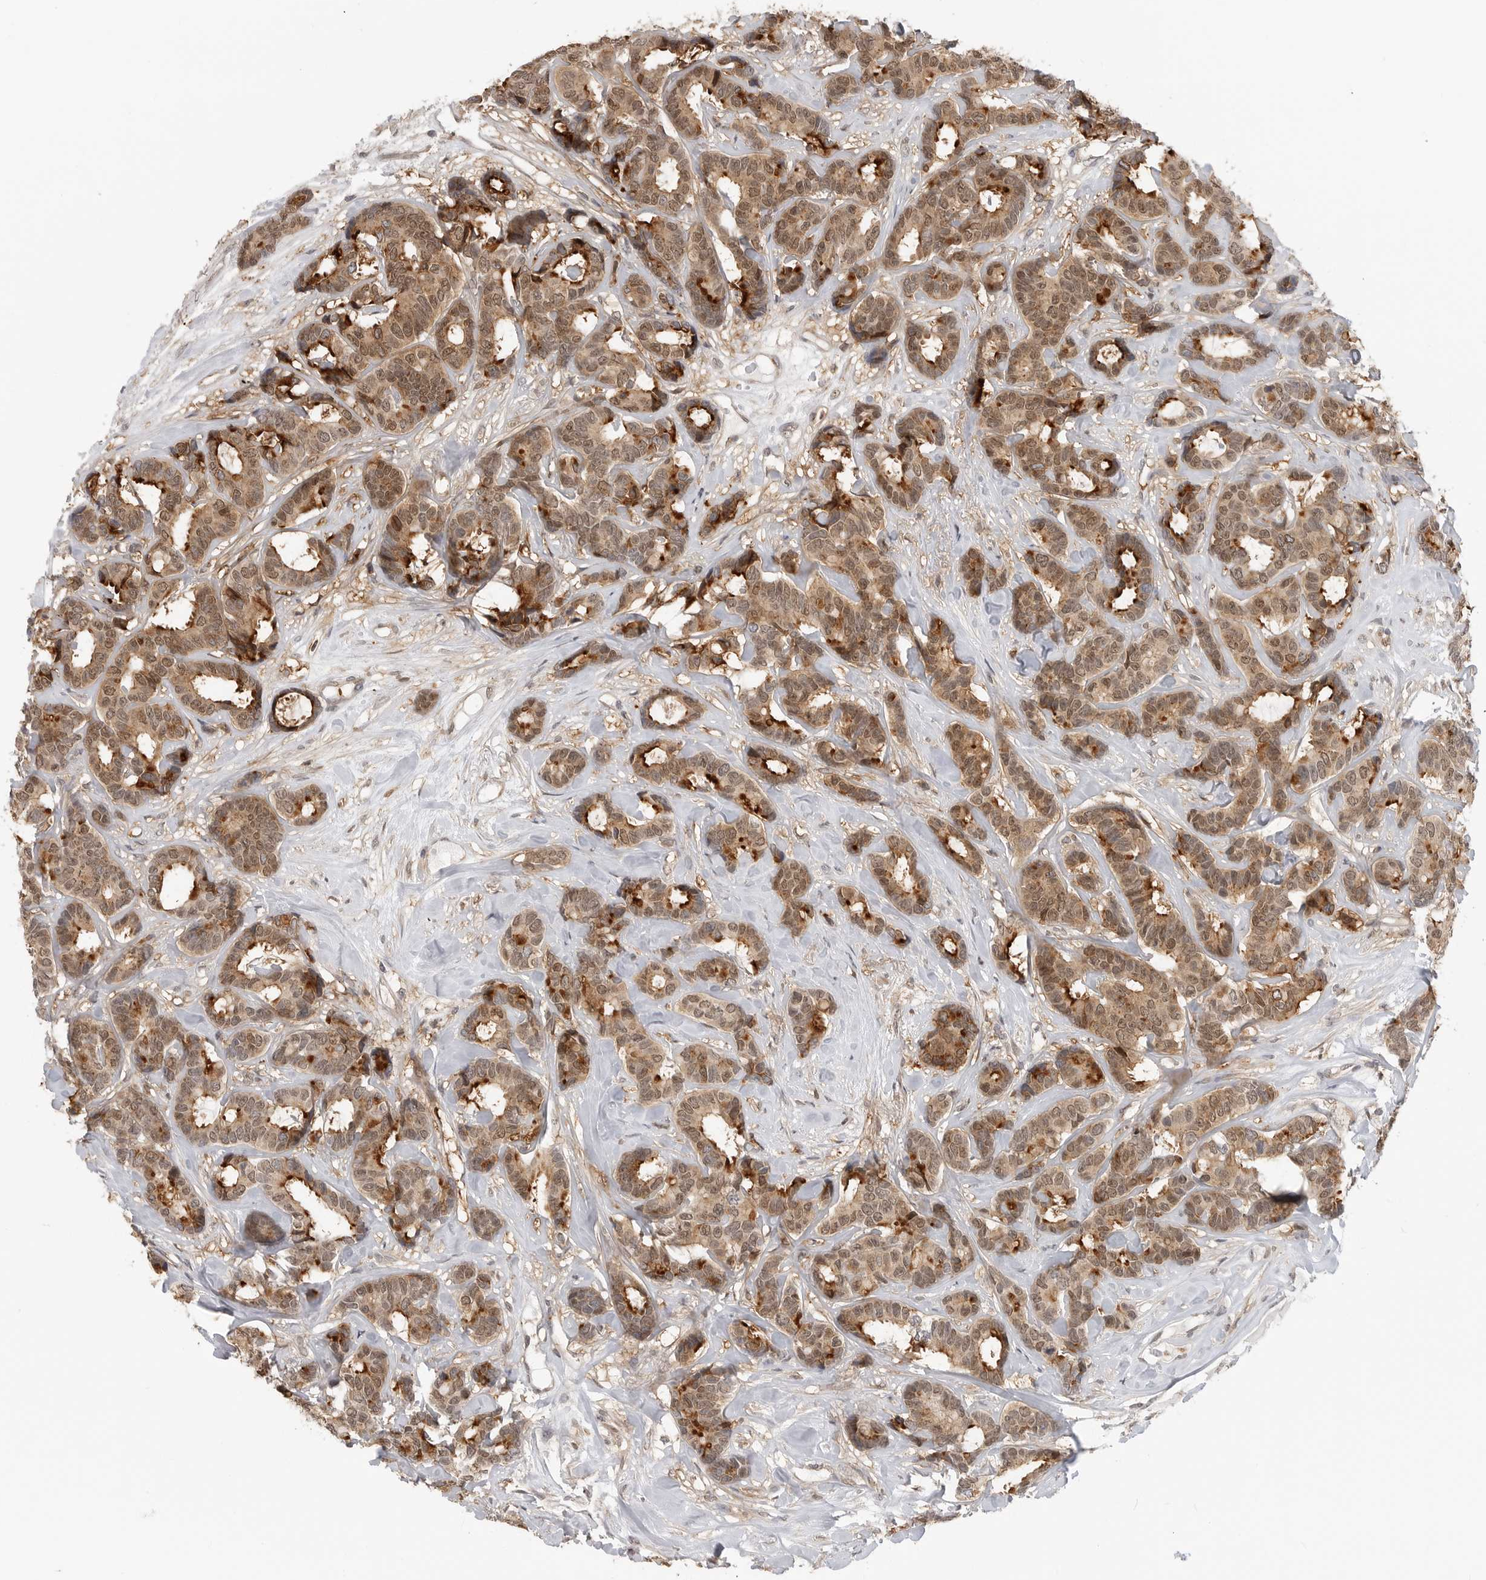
{"staining": {"intensity": "moderate", "quantity": ">75%", "location": "cytoplasmic/membranous,nuclear"}, "tissue": "breast cancer", "cell_type": "Tumor cells", "image_type": "cancer", "snomed": [{"axis": "morphology", "description": "Duct carcinoma"}, {"axis": "topography", "description": "Breast"}], "caption": "A brown stain shows moderate cytoplasmic/membranous and nuclear staining of a protein in human breast cancer tumor cells. (DAB IHC, brown staining for protein, blue staining for nuclei).", "gene": "ANXA11", "patient": {"sex": "female", "age": 87}}